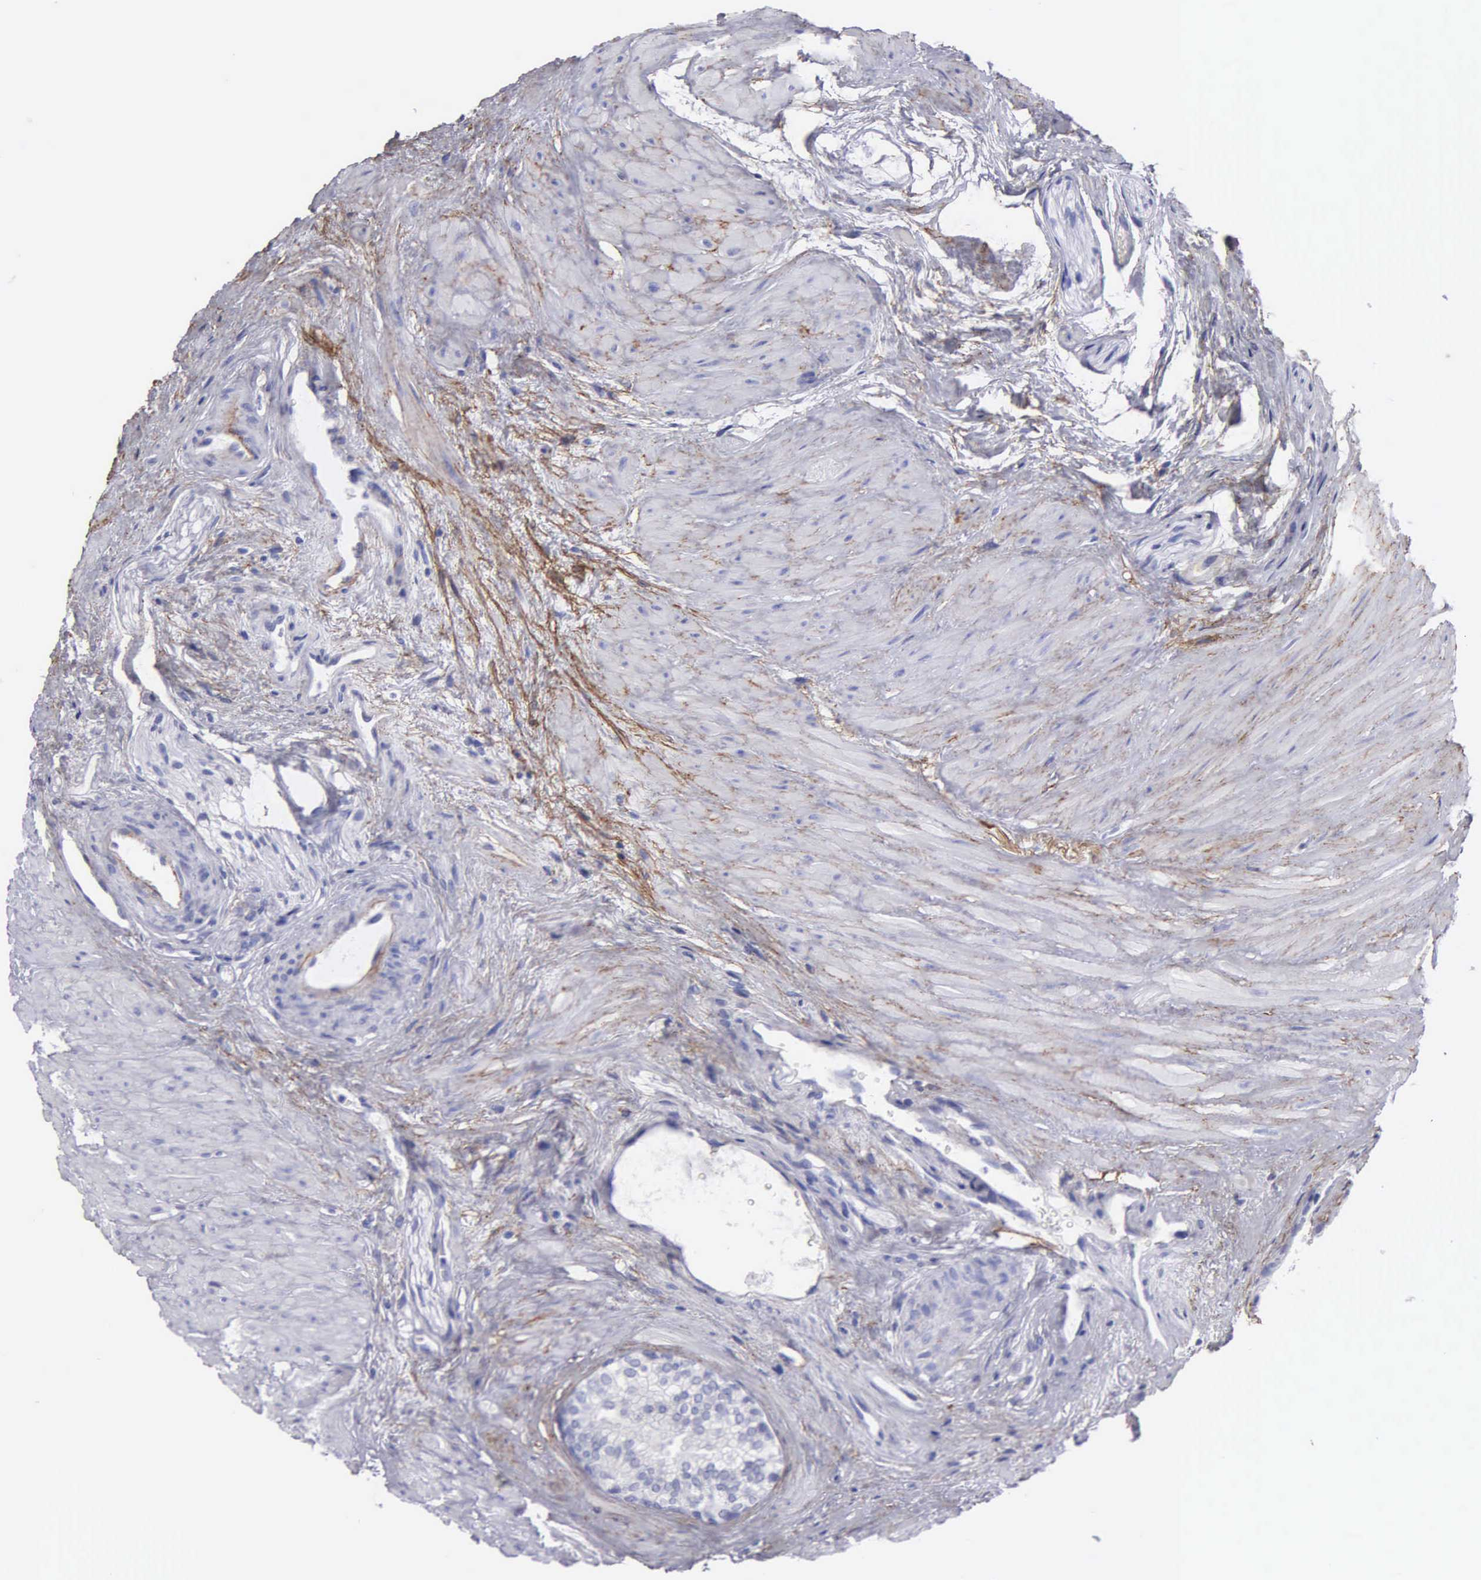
{"staining": {"intensity": "negative", "quantity": "none", "location": "none"}, "tissue": "urinary bladder", "cell_type": "Urothelial cells", "image_type": "normal", "snomed": [{"axis": "morphology", "description": "Normal tissue, NOS"}, {"axis": "topography", "description": "Urinary bladder"}], "caption": "A high-resolution micrograph shows IHC staining of normal urinary bladder, which shows no significant staining in urothelial cells. (DAB IHC with hematoxylin counter stain).", "gene": "FBLN5", "patient": {"sex": "male", "age": 72}}